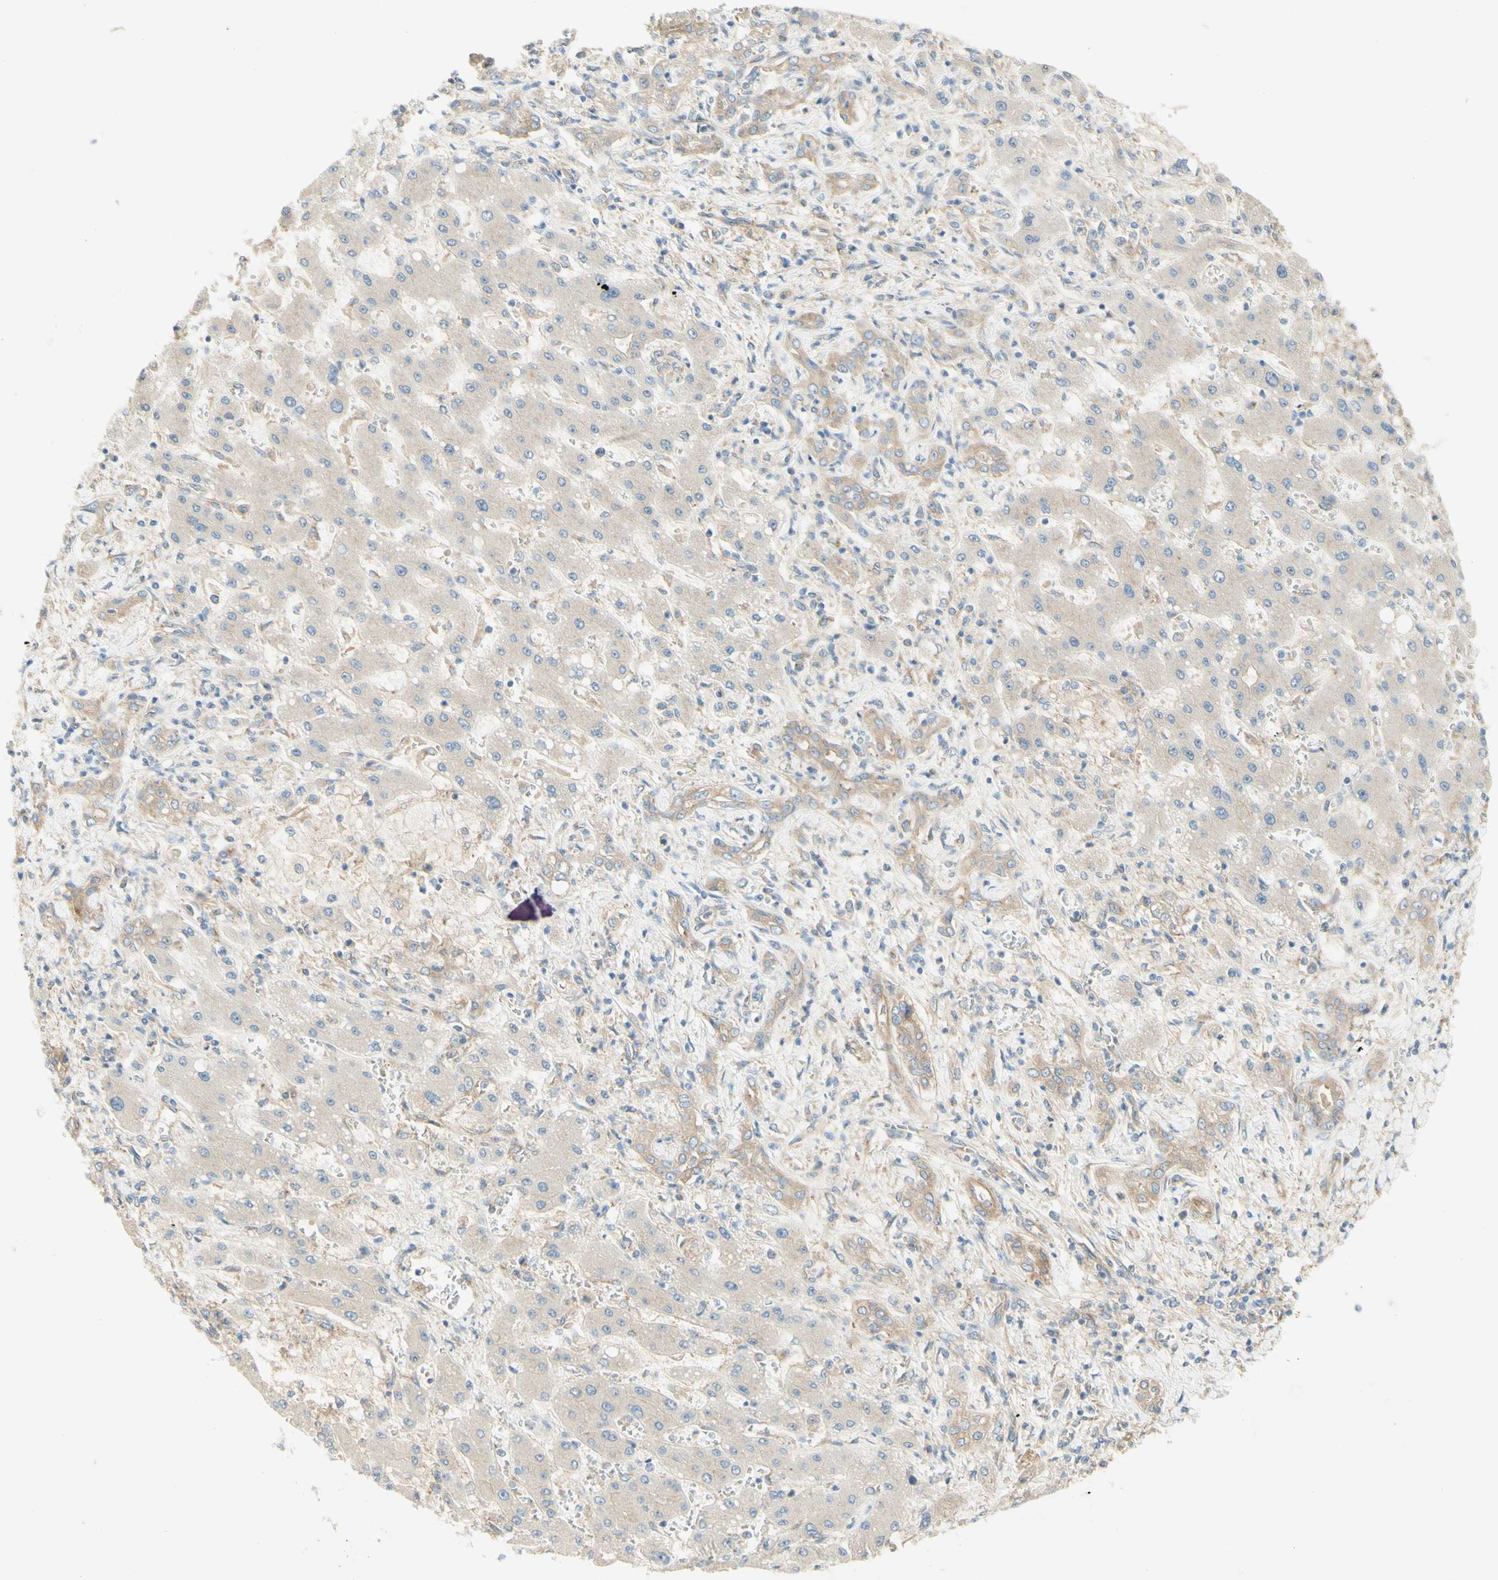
{"staining": {"intensity": "weak", "quantity": ">75%", "location": "cytoplasmic/membranous"}, "tissue": "liver cancer", "cell_type": "Tumor cells", "image_type": "cancer", "snomed": [{"axis": "morphology", "description": "Cholangiocarcinoma"}, {"axis": "topography", "description": "Liver"}], "caption": "IHC (DAB (3,3'-diaminobenzidine)) staining of human cholangiocarcinoma (liver) shows weak cytoplasmic/membranous protein positivity in about >75% of tumor cells. The protein is shown in brown color, while the nuclei are stained blue.", "gene": "DYNC1H1", "patient": {"sex": "male", "age": 50}}